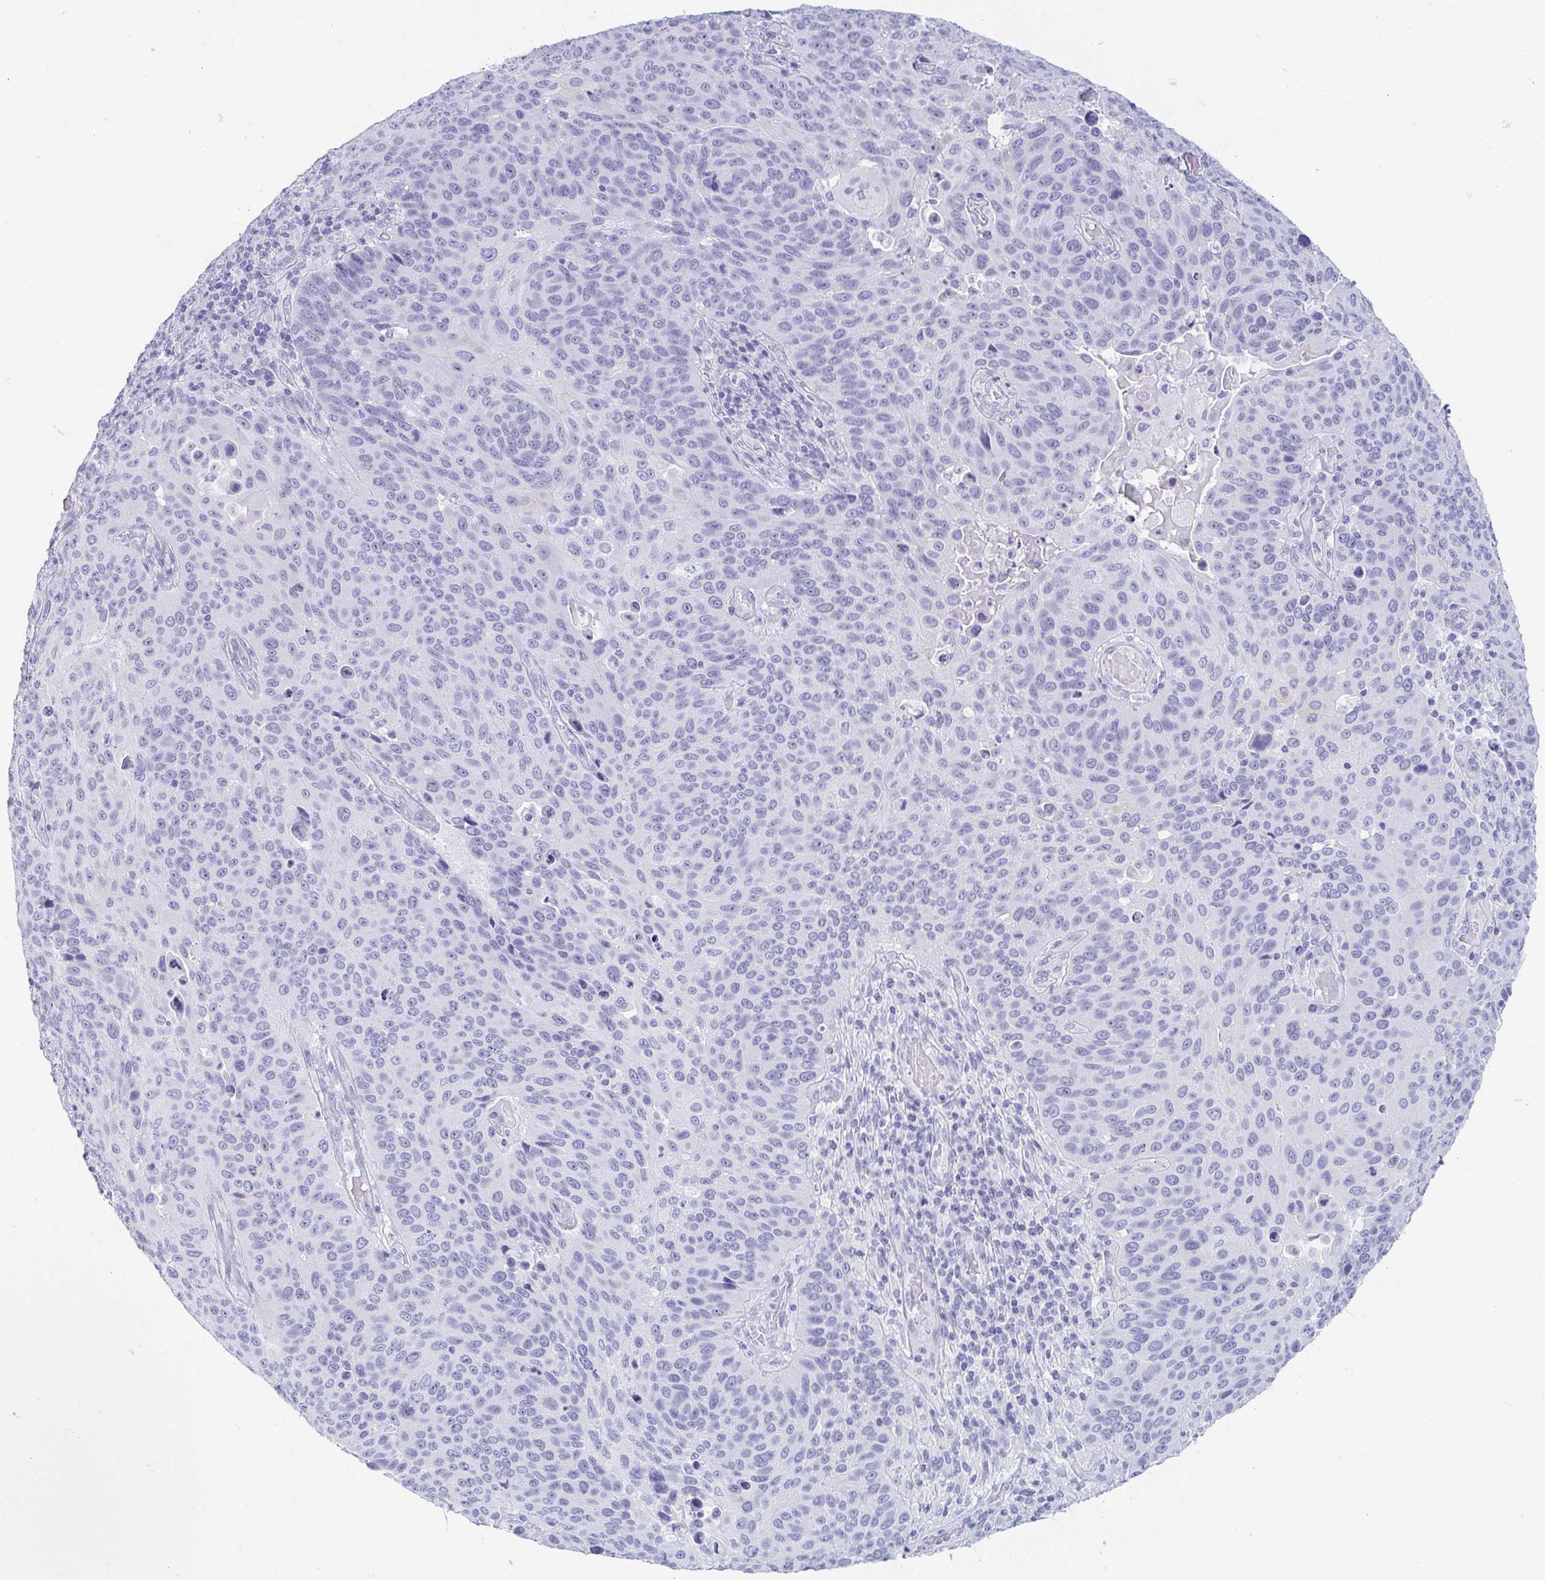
{"staining": {"intensity": "negative", "quantity": "none", "location": "none"}, "tissue": "lung cancer", "cell_type": "Tumor cells", "image_type": "cancer", "snomed": [{"axis": "morphology", "description": "Squamous cell carcinoma, NOS"}, {"axis": "topography", "description": "Lung"}], "caption": "Immunohistochemistry image of human lung cancer (squamous cell carcinoma) stained for a protein (brown), which displays no expression in tumor cells.", "gene": "ZG16B", "patient": {"sex": "male", "age": 68}}